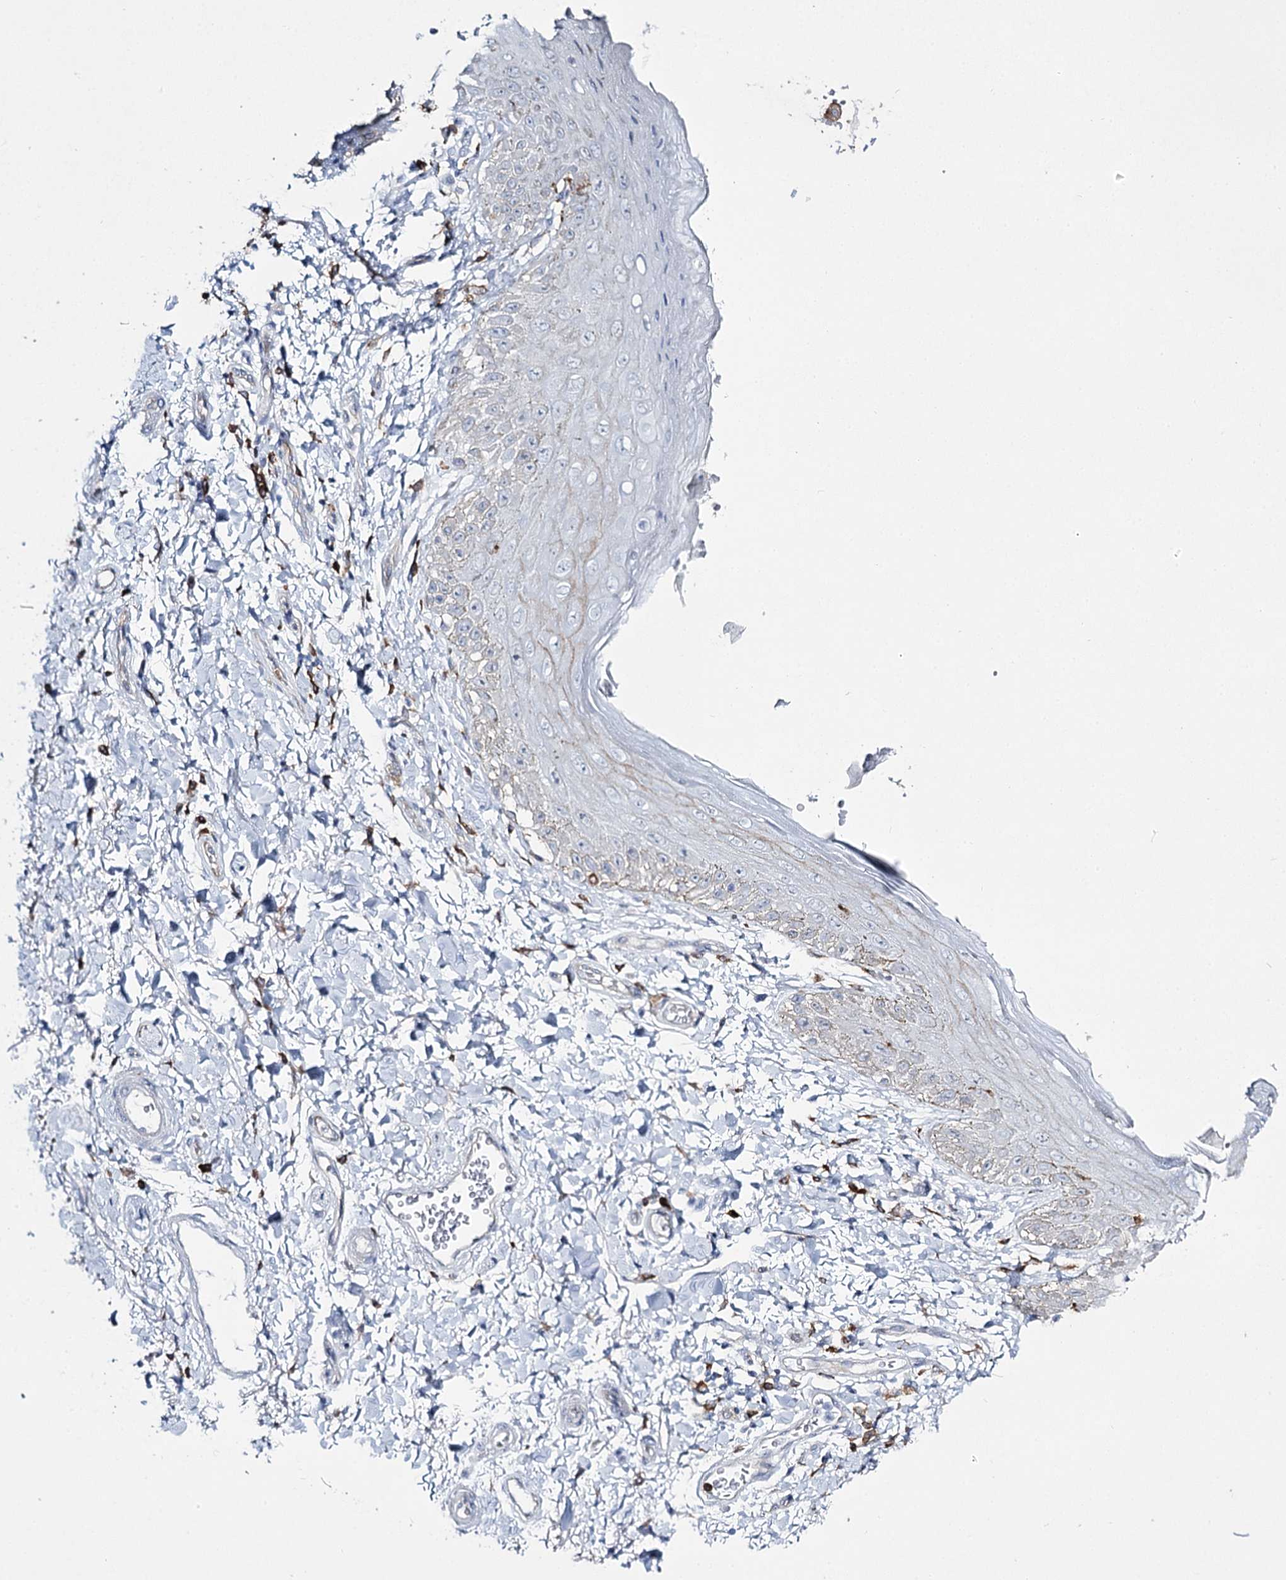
{"staining": {"intensity": "negative", "quantity": "none", "location": "none"}, "tissue": "skin", "cell_type": "Epidermal cells", "image_type": "normal", "snomed": [{"axis": "morphology", "description": "Normal tissue, NOS"}, {"axis": "topography", "description": "Anal"}], "caption": "DAB immunohistochemical staining of unremarkable skin reveals no significant positivity in epidermal cells.", "gene": "CCDC88A", "patient": {"sex": "male", "age": 44}}